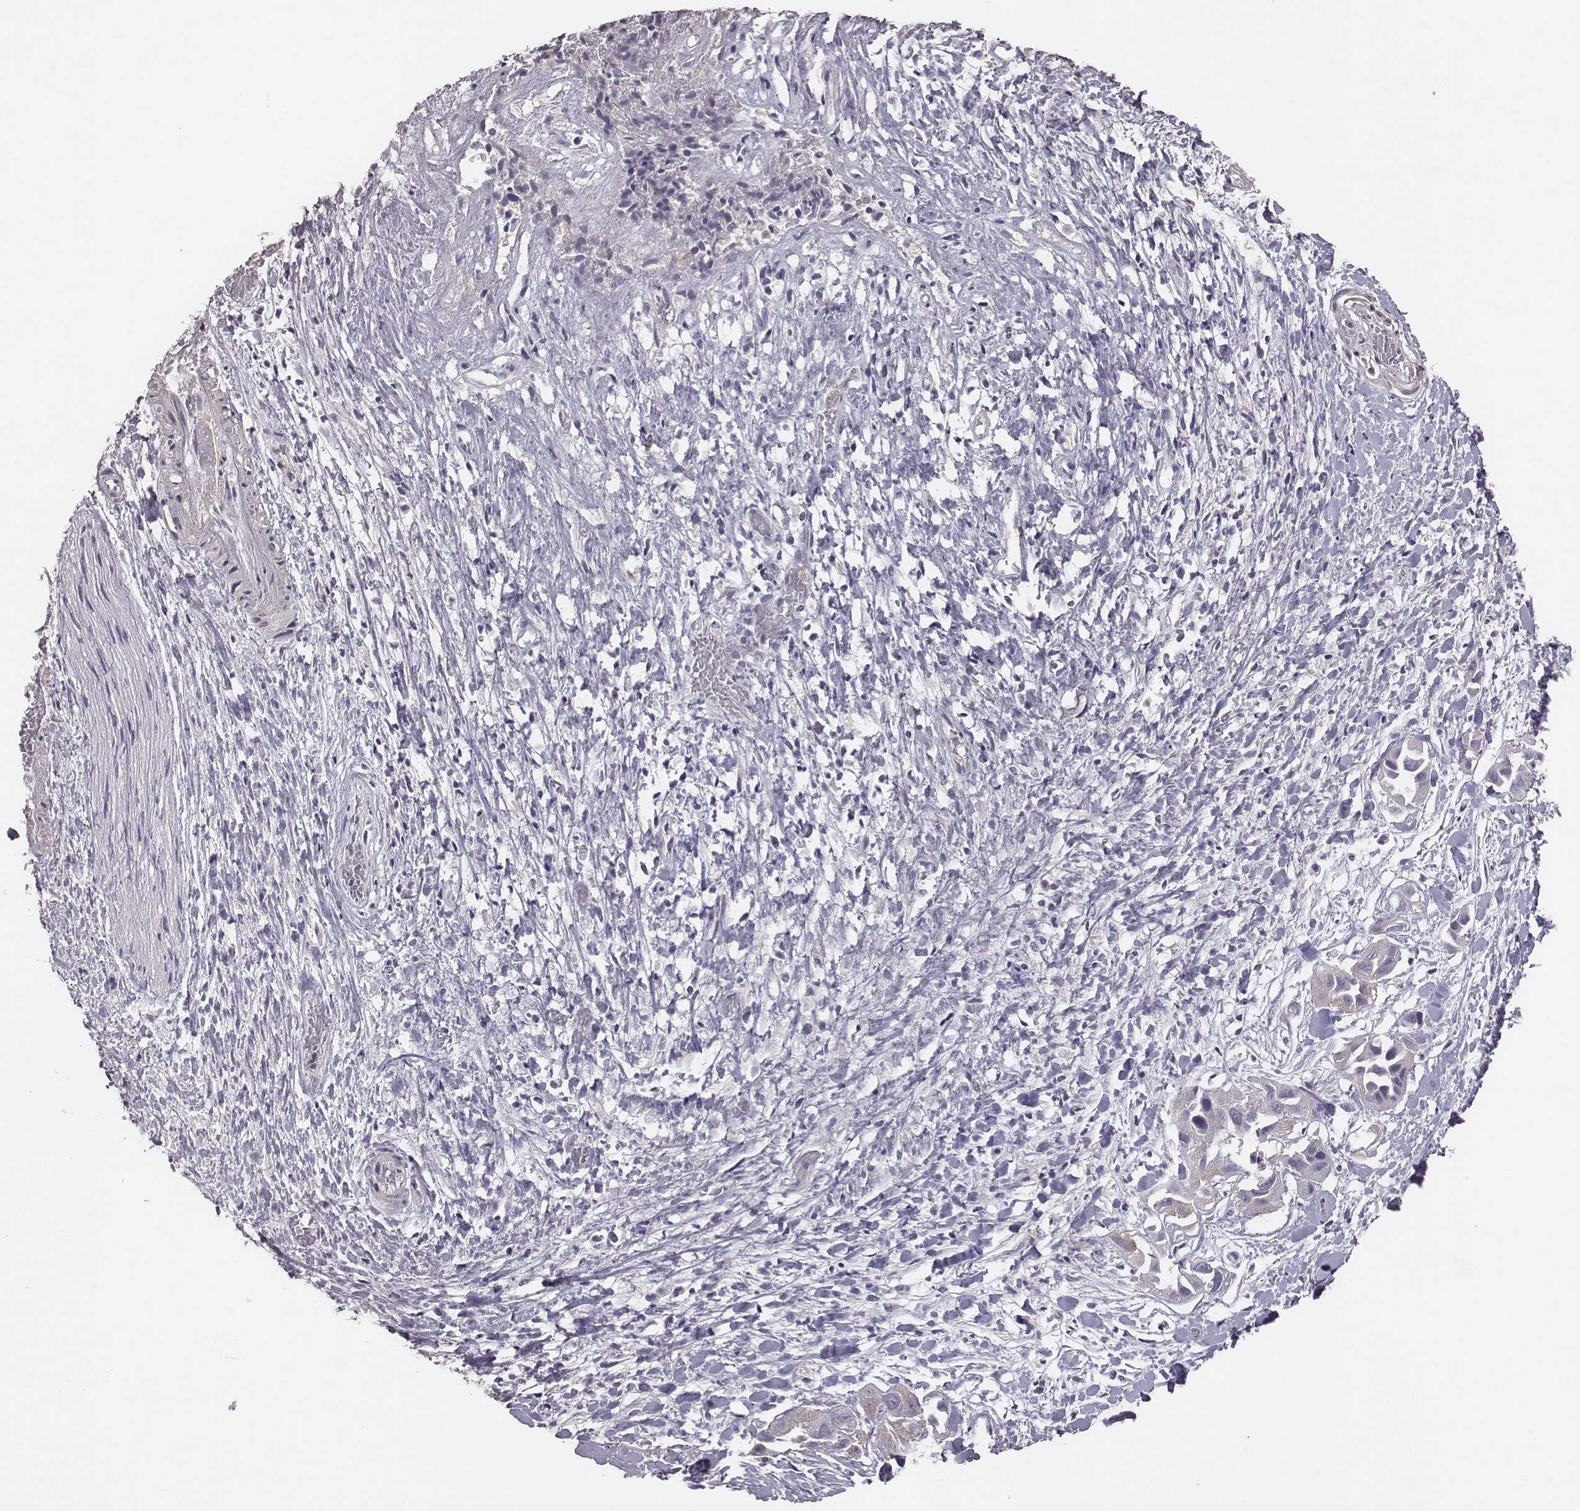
{"staining": {"intensity": "negative", "quantity": "none", "location": "none"}, "tissue": "liver cancer", "cell_type": "Tumor cells", "image_type": "cancer", "snomed": [{"axis": "morphology", "description": "Cholangiocarcinoma"}, {"axis": "topography", "description": "Liver"}], "caption": "Immunohistochemistry micrograph of human liver cholangiocarcinoma stained for a protein (brown), which reveals no staining in tumor cells.", "gene": "SCARF1", "patient": {"sex": "female", "age": 52}}